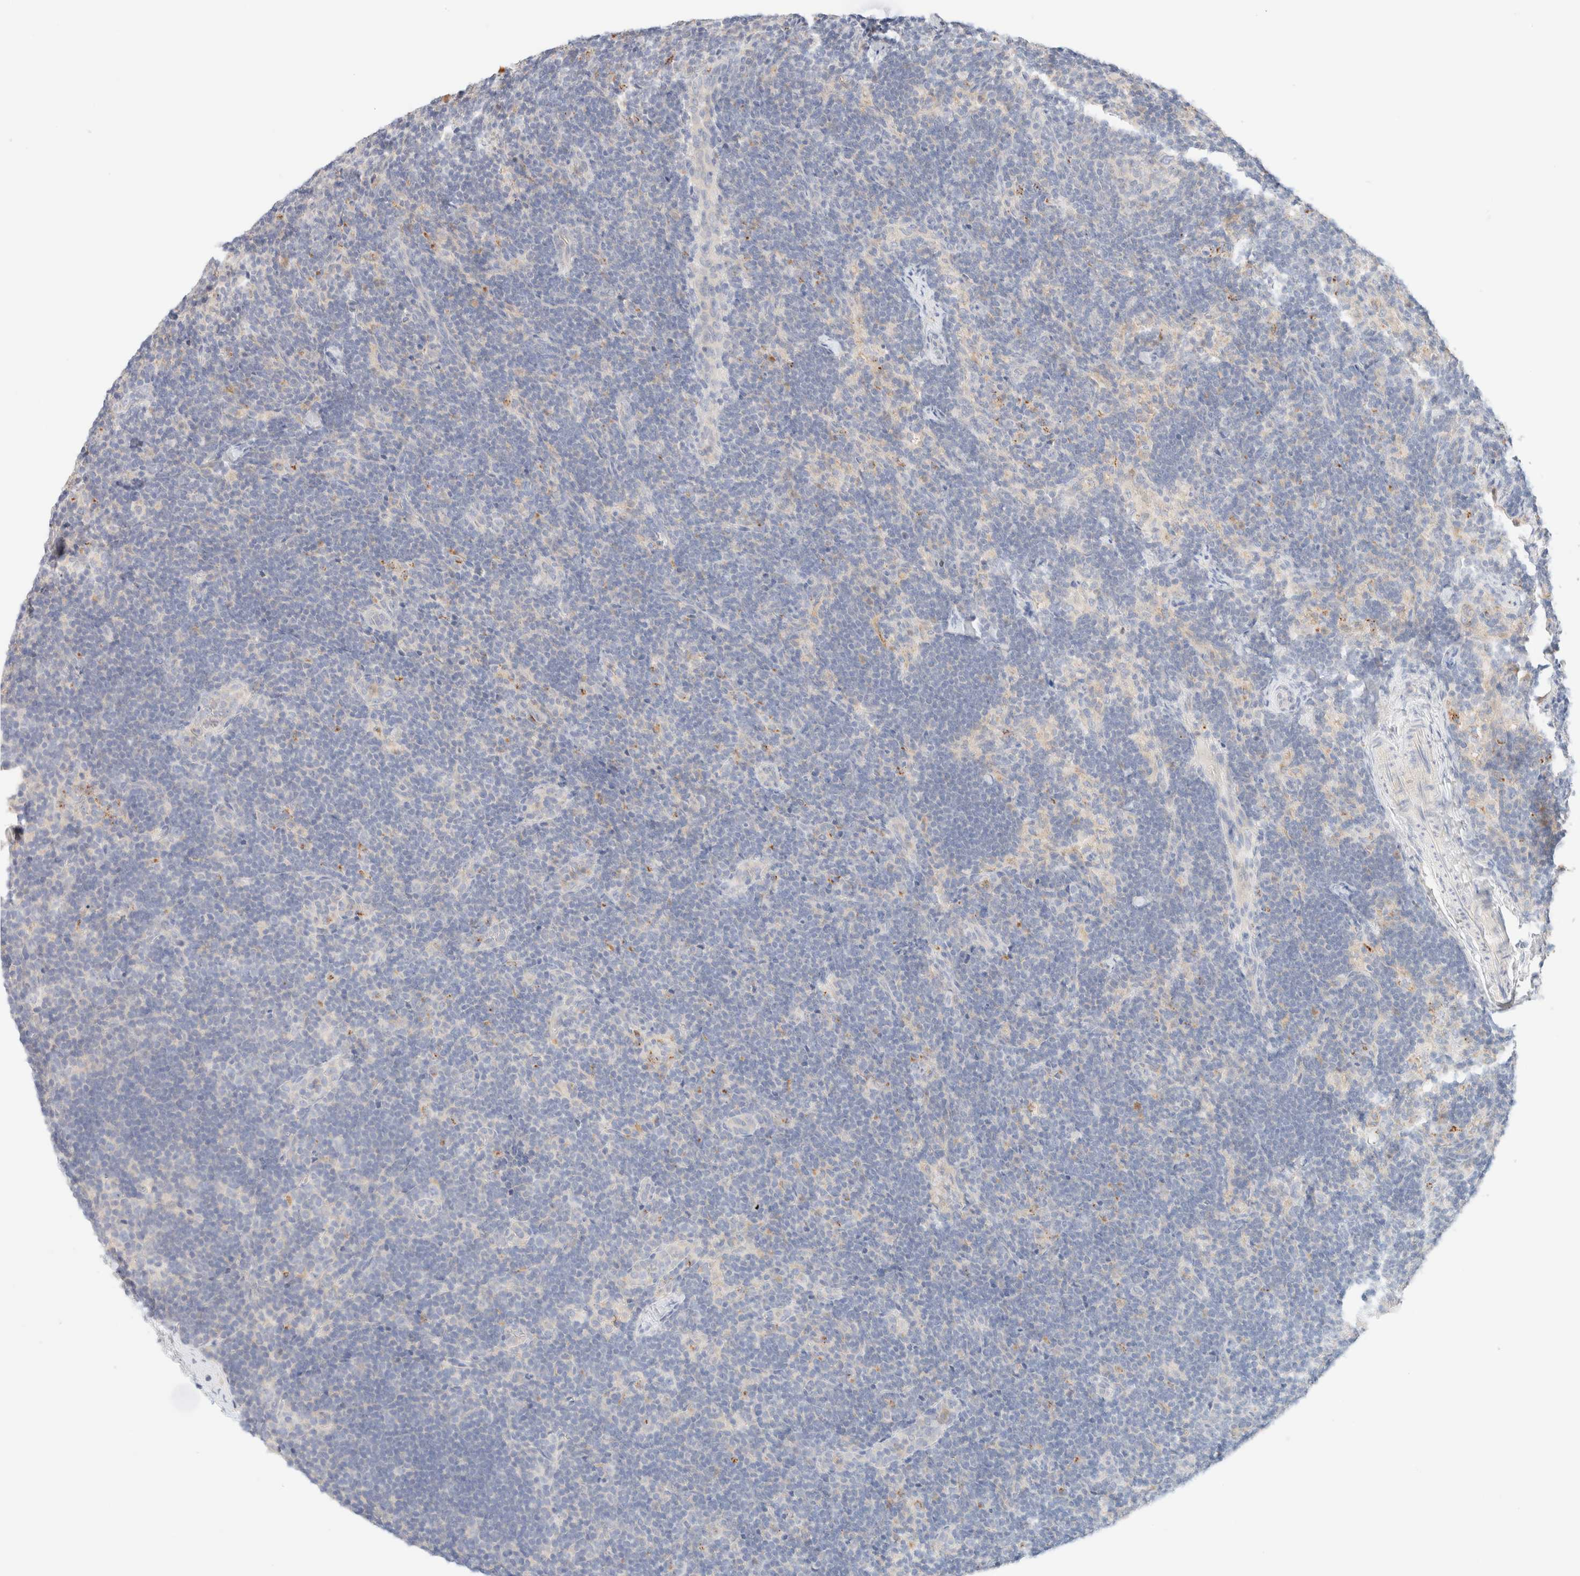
{"staining": {"intensity": "negative", "quantity": "none", "location": "none"}, "tissue": "lymph node", "cell_type": "Germinal center cells", "image_type": "normal", "snomed": [{"axis": "morphology", "description": "Normal tissue, NOS"}, {"axis": "topography", "description": "Lymph node"}], "caption": "High power microscopy micrograph of an immunohistochemistry (IHC) histopathology image of unremarkable lymph node, revealing no significant expression in germinal center cells. (DAB immunohistochemistry, high magnification).", "gene": "SARM1", "patient": {"sex": "female", "age": 22}}